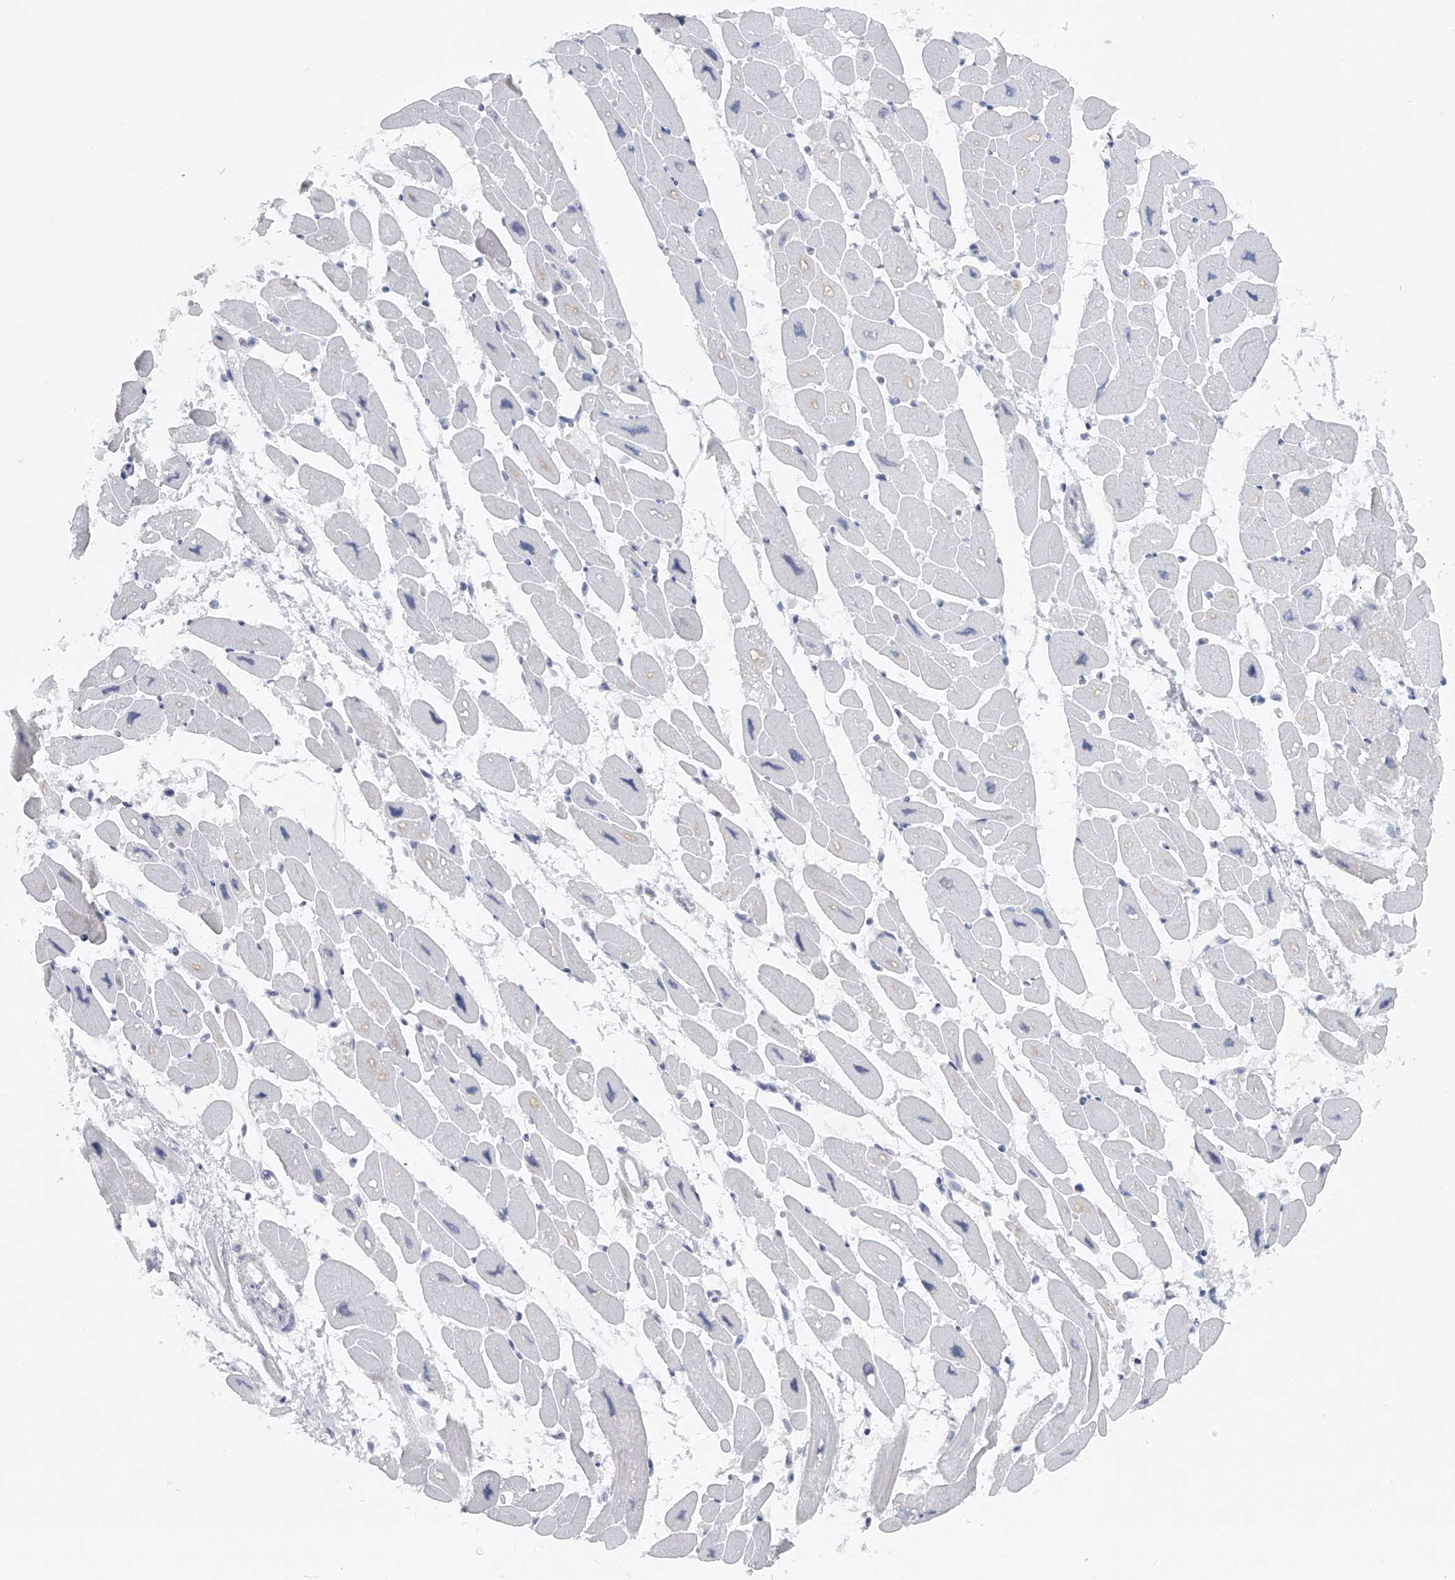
{"staining": {"intensity": "negative", "quantity": "none", "location": "none"}, "tissue": "heart muscle", "cell_type": "Cardiomyocytes", "image_type": "normal", "snomed": [{"axis": "morphology", "description": "Normal tissue, NOS"}, {"axis": "topography", "description": "Heart"}], "caption": "This micrograph is of unremarkable heart muscle stained with immunohistochemistry to label a protein in brown with the nuclei are counter-stained blue. There is no positivity in cardiomyocytes.", "gene": "FAT2", "patient": {"sex": "female", "age": 54}}